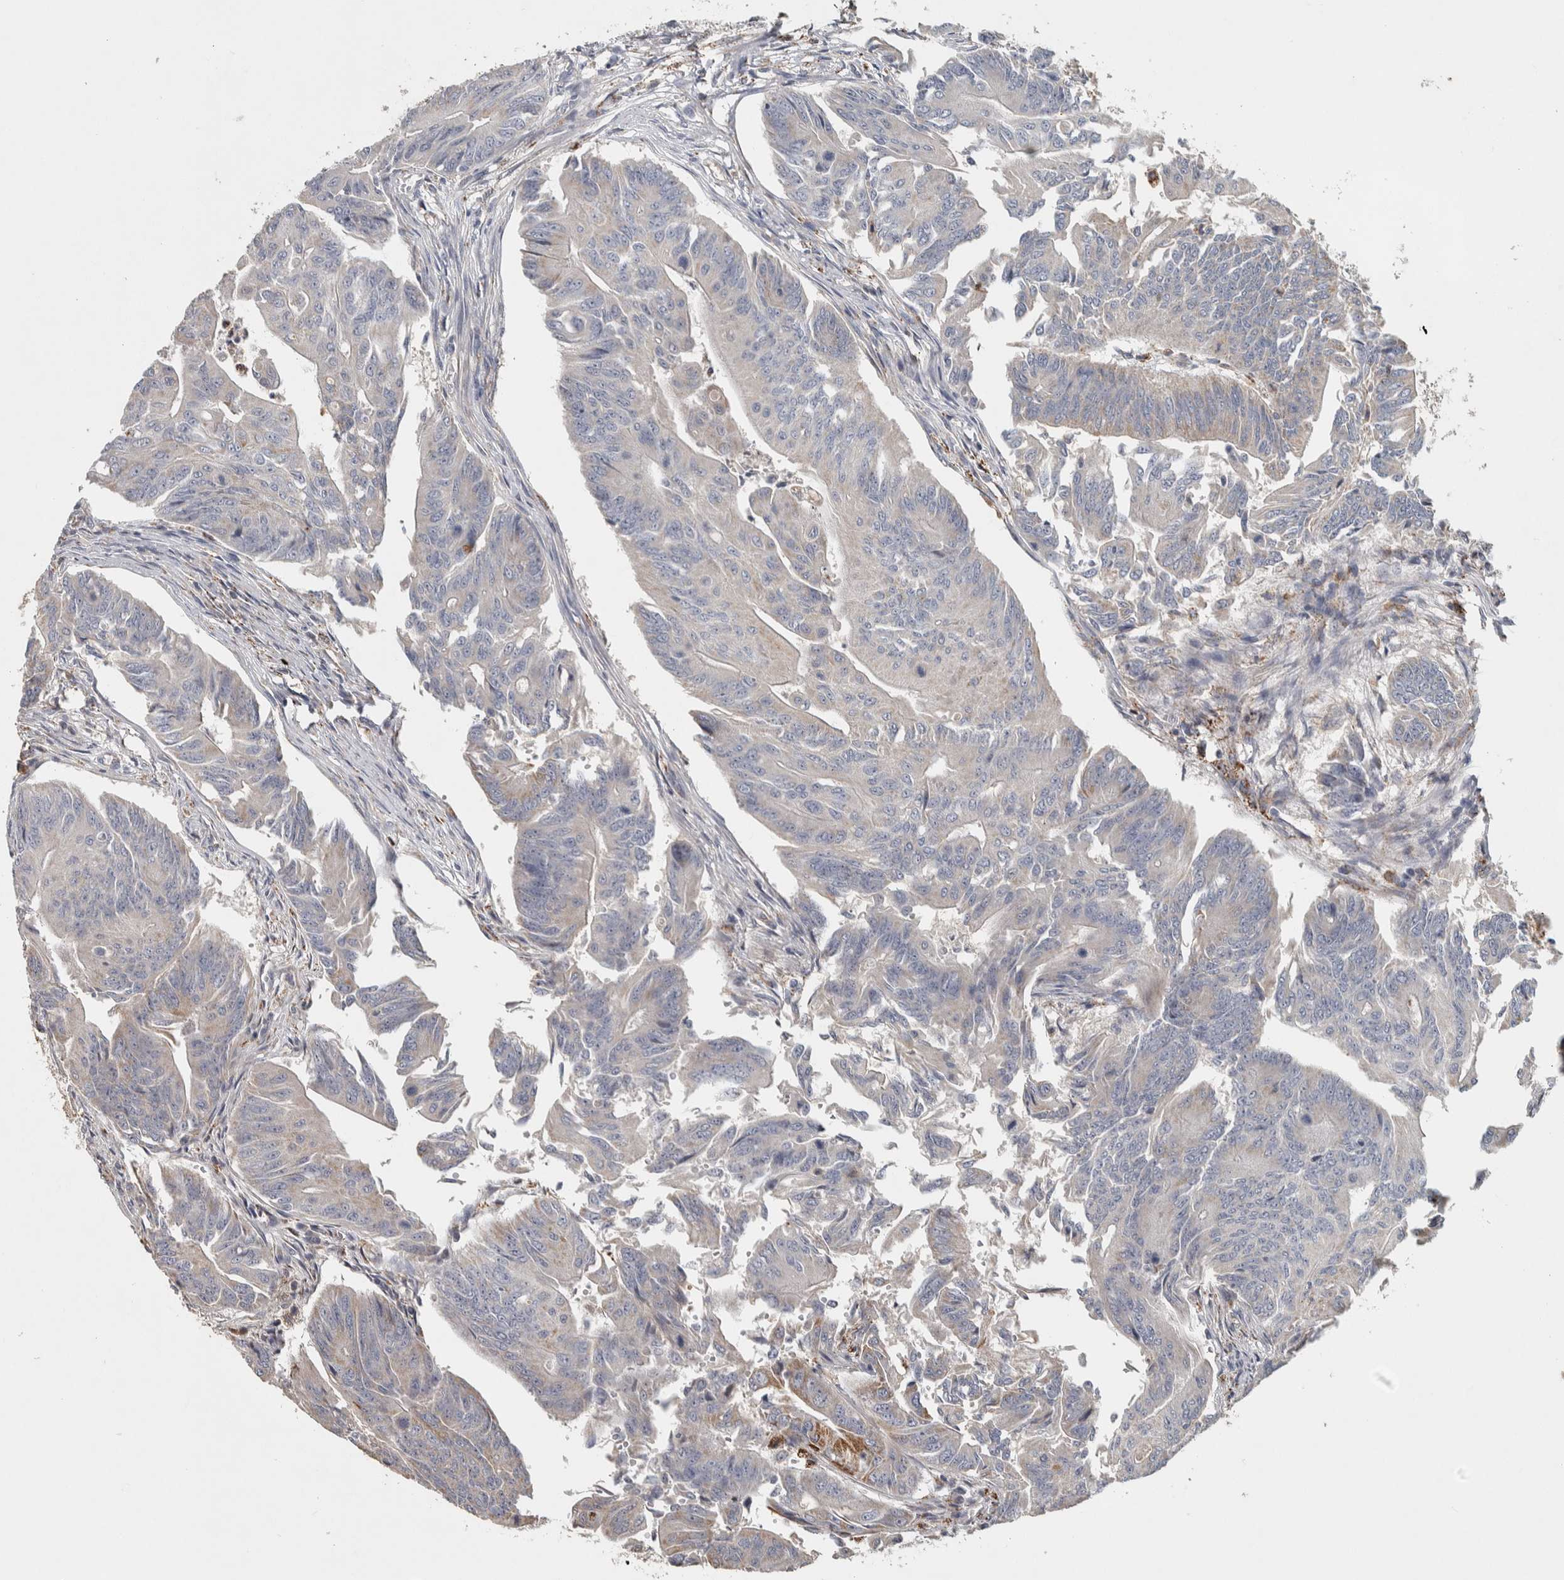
{"staining": {"intensity": "weak", "quantity": "<25%", "location": "cytoplasmic/membranous"}, "tissue": "colorectal cancer", "cell_type": "Tumor cells", "image_type": "cancer", "snomed": [{"axis": "morphology", "description": "Adenoma, NOS"}, {"axis": "morphology", "description": "Adenocarcinoma, NOS"}, {"axis": "topography", "description": "Colon"}], "caption": "Colorectal cancer (adenocarcinoma) was stained to show a protein in brown. There is no significant expression in tumor cells.", "gene": "FAM78A", "patient": {"sex": "male", "age": 79}}